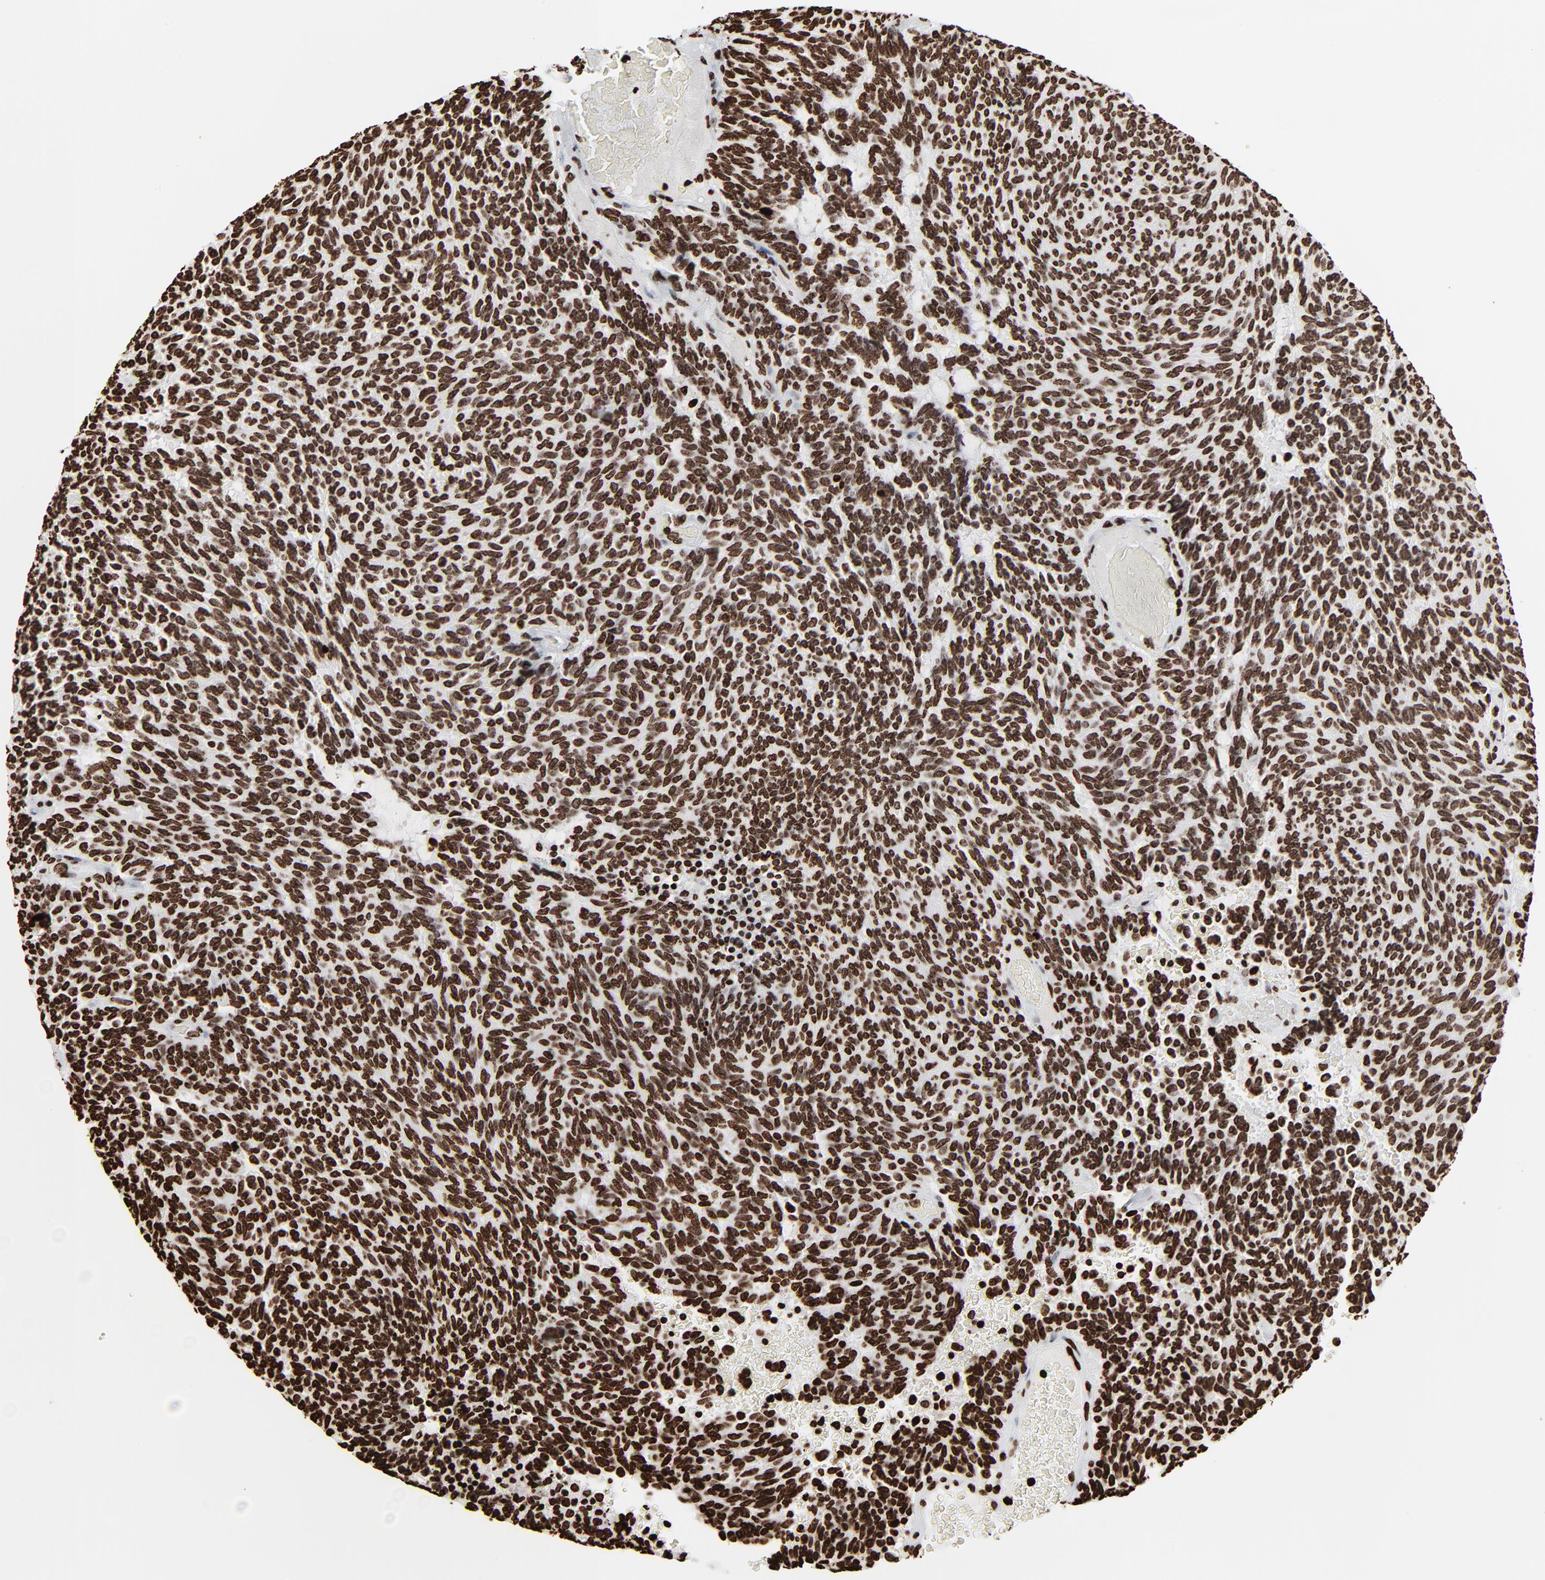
{"staining": {"intensity": "strong", "quantity": ">75%", "location": "nuclear"}, "tissue": "carcinoid", "cell_type": "Tumor cells", "image_type": "cancer", "snomed": [{"axis": "morphology", "description": "Carcinoid, malignant, NOS"}, {"axis": "topography", "description": "Pancreas"}], "caption": "Immunohistochemistry of malignant carcinoid exhibits high levels of strong nuclear positivity in approximately >75% of tumor cells. The protein is stained brown, and the nuclei are stained in blue (DAB (3,3'-diaminobenzidine) IHC with brightfield microscopy, high magnification).", "gene": "H3-4", "patient": {"sex": "female", "age": 54}}